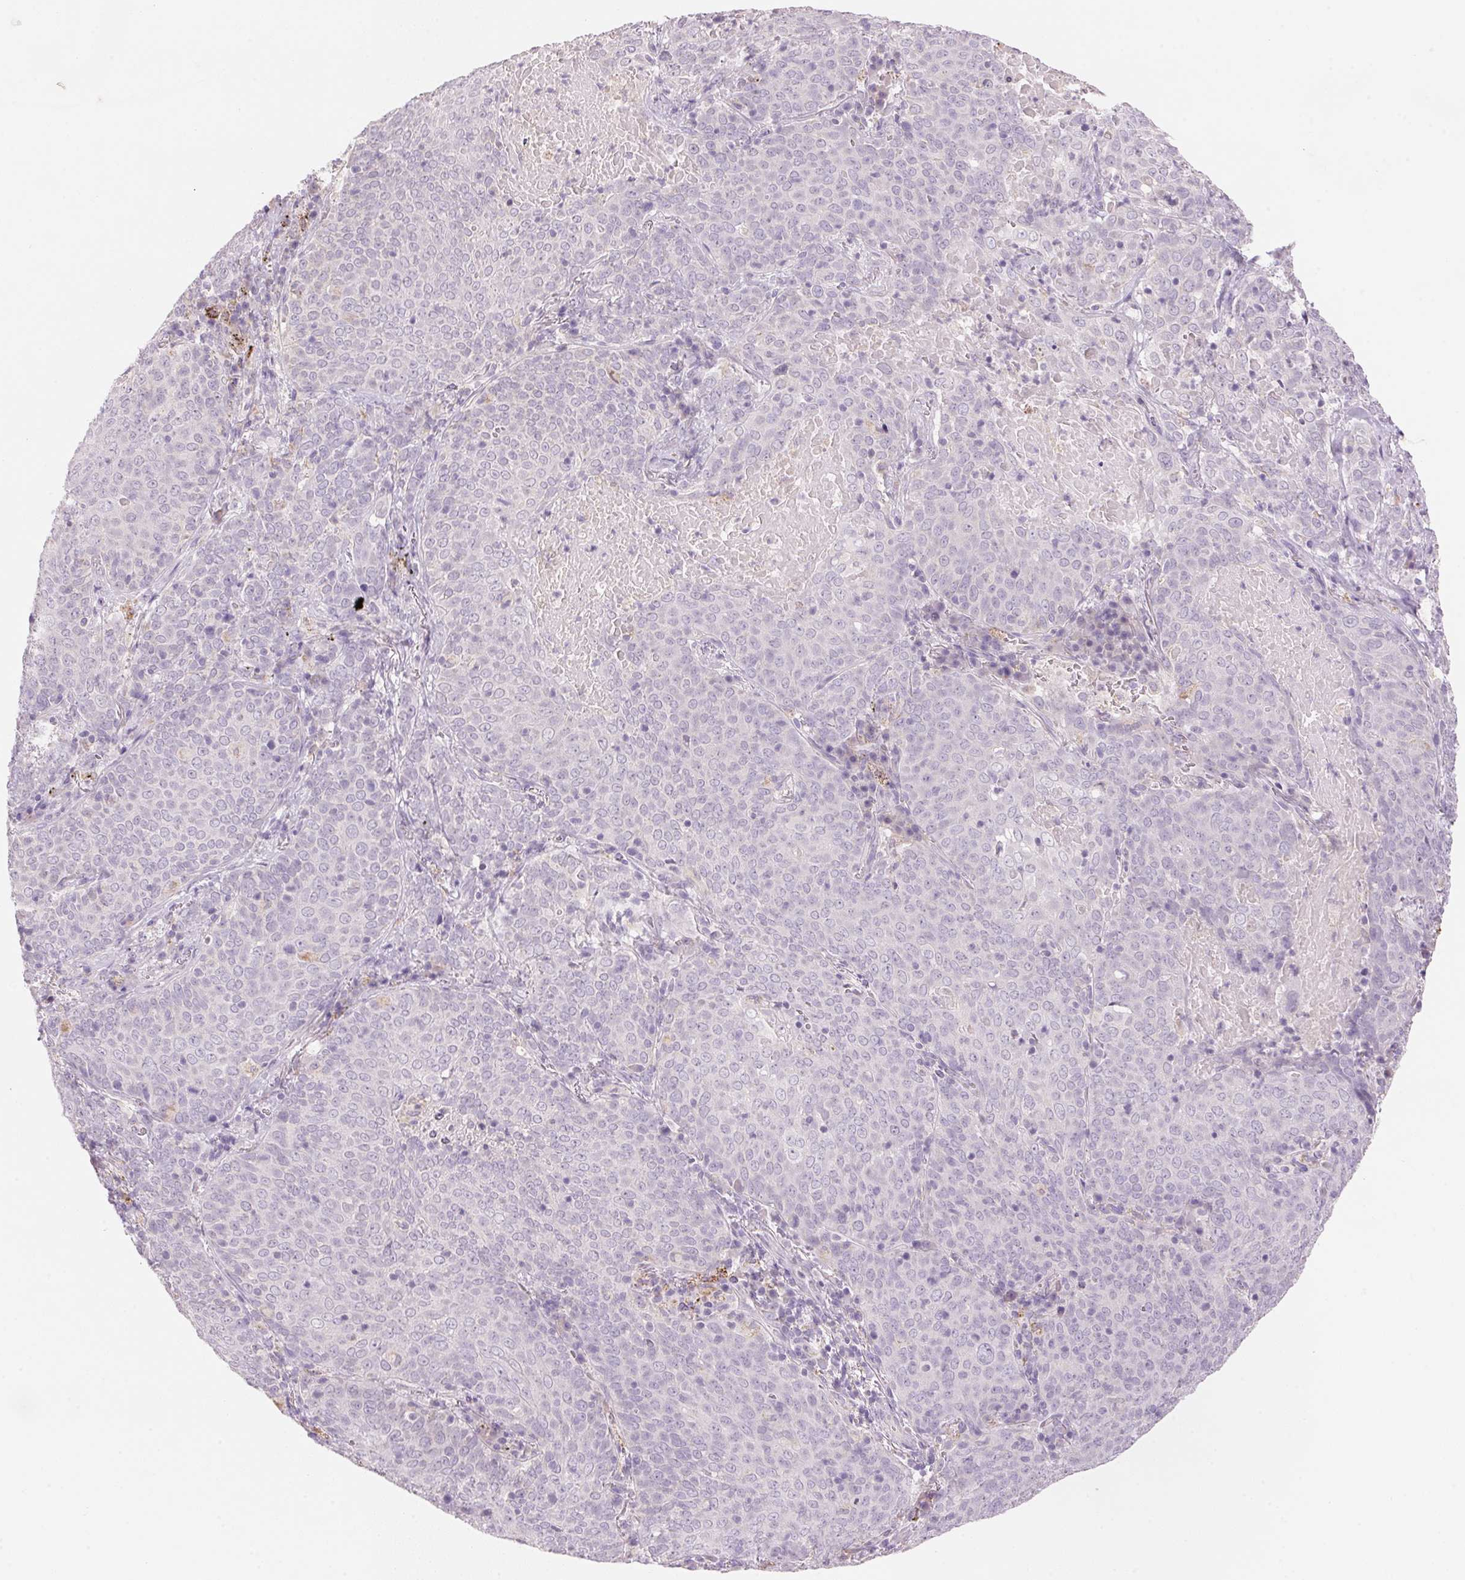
{"staining": {"intensity": "negative", "quantity": "none", "location": "none"}, "tissue": "lung cancer", "cell_type": "Tumor cells", "image_type": "cancer", "snomed": [{"axis": "morphology", "description": "Squamous cell carcinoma, NOS"}, {"axis": "topography", "description": "Lung"}], "caption": "DAB (3,3'-diaminobenzidine) immunohistochemical staining of human lung squamous cell carcinoma exhibits no significant positivity in tumor cells. (Stains: DAB IHC with hematoxylin counter stain, Microscopy: brightfield microscopy at high magnification).", "gene": "CYP11B1", "patient": {"sex": "male", "age": 82}}